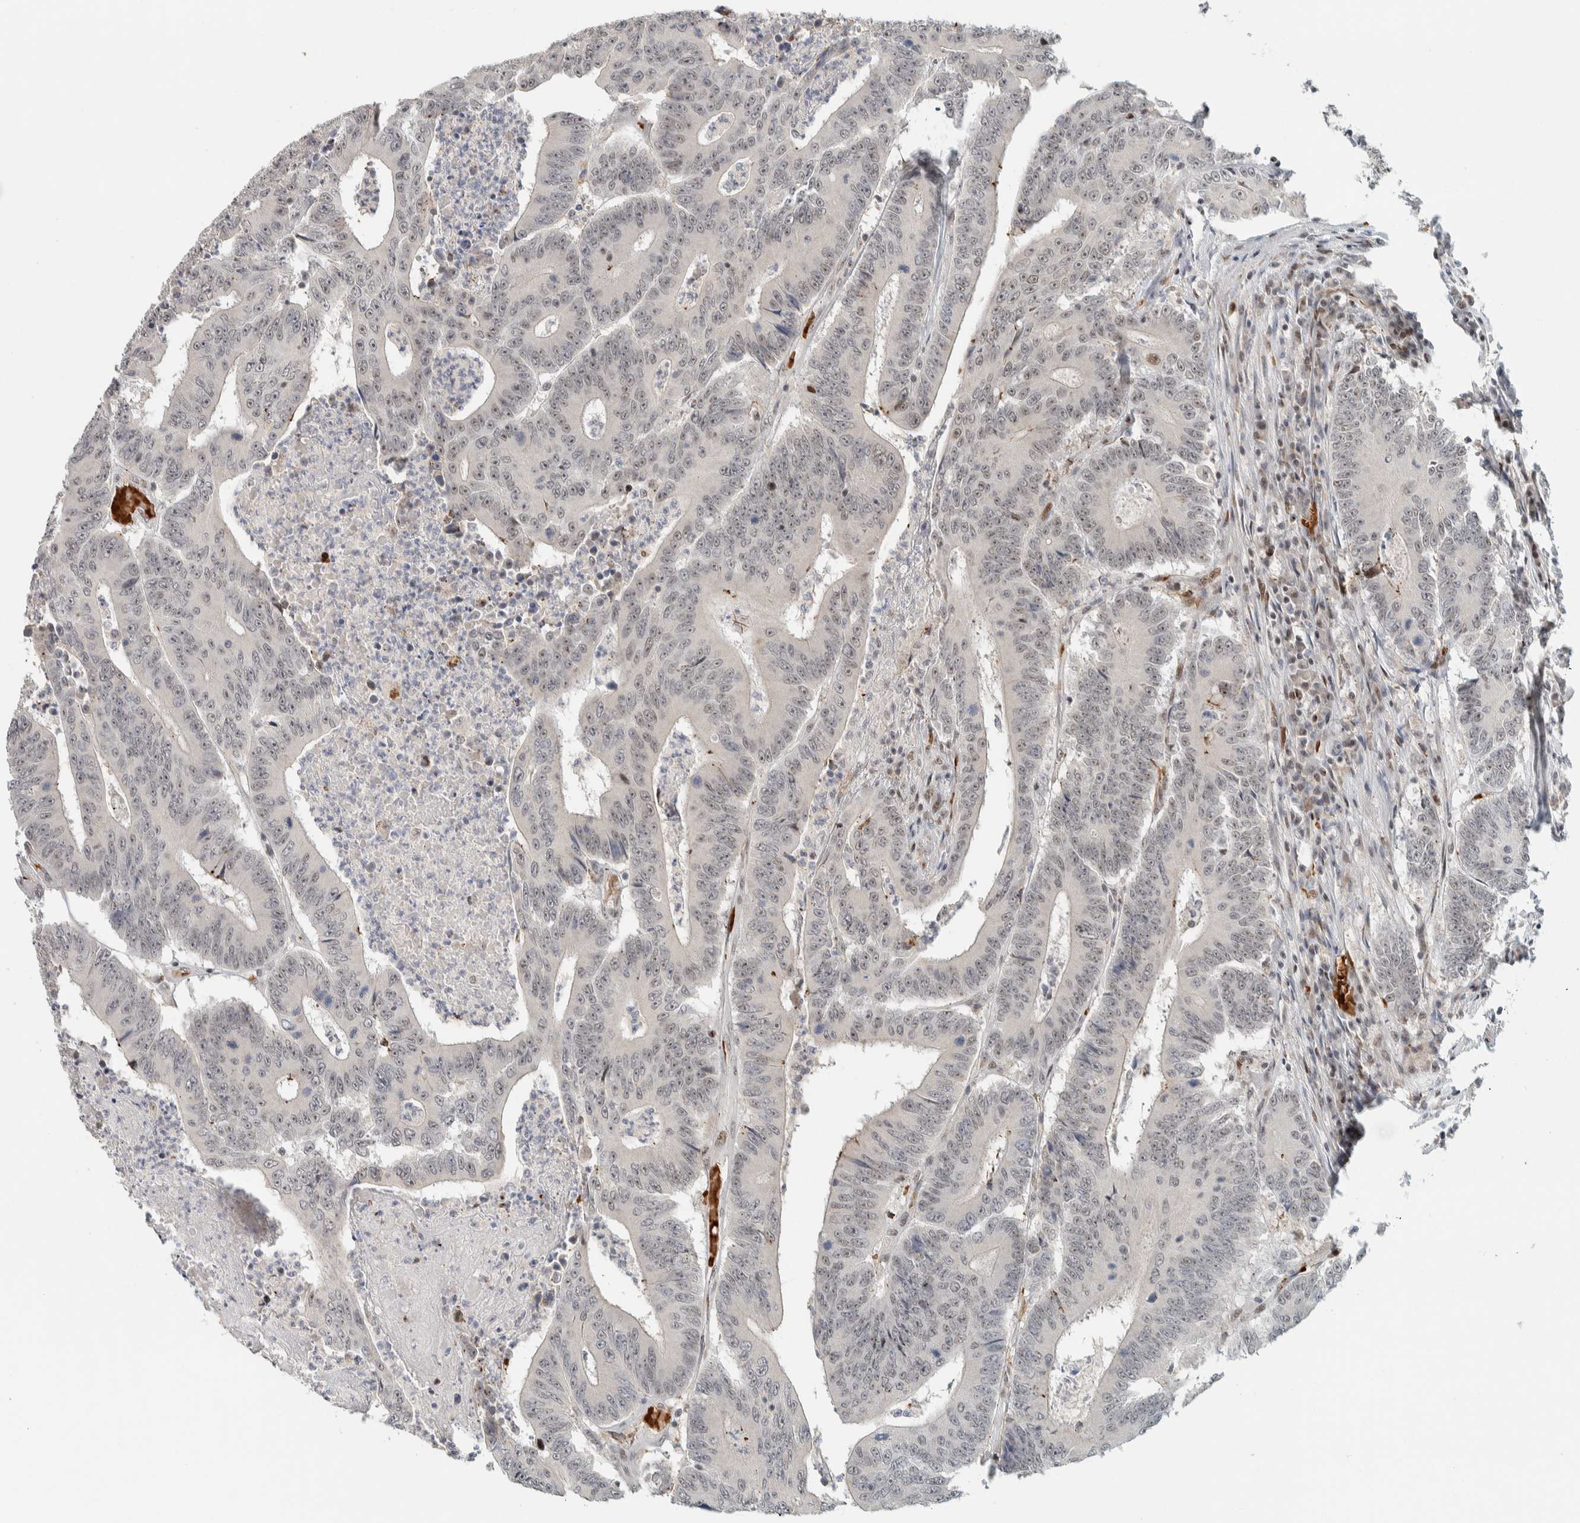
{"staining": {"intensity": "weak", "quantity": "25%-75%", "location": "nuclear"}, "tissue": "colorectal cancer", "cell_type": "Tumor cells", "image_type": "cancer", "snomed": [{"axis": "morphology", "description": "Adenocarcinoma, NOS"}, {"axis": "topography", "description": "Colon"}], "caption": "Protein expression analysis of colorectal adenocarcinoma exhibits weak nuclear positivity in about 25%-75% of tumor cells.", "gene": "ZBTB2", "patient": {"sex": "male", "age": 83}}